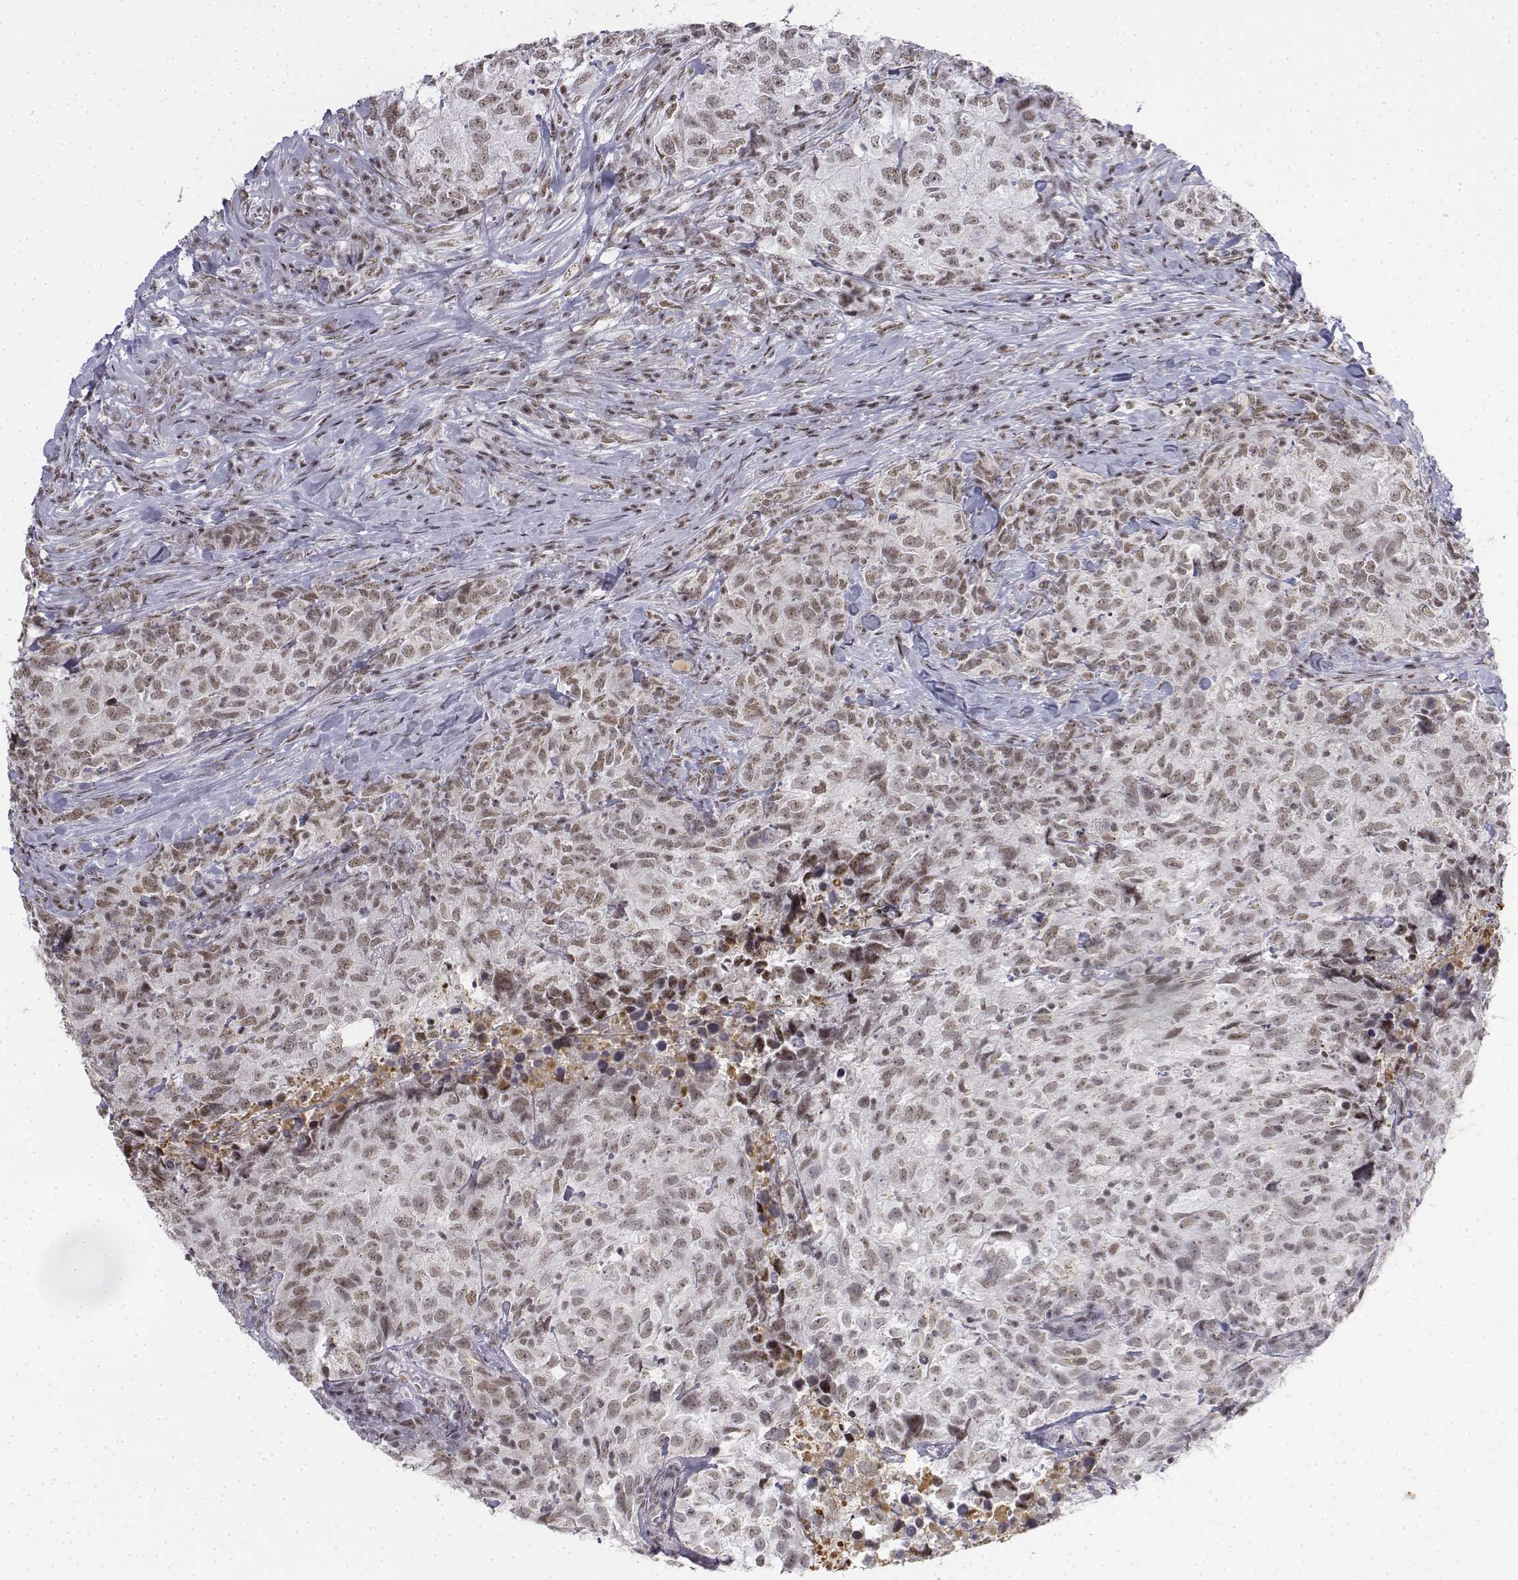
{"staining": {"intensity": "weak", "quantity": ">75%", "location": "nuclear"}, "tissue": "breast cancer", "cell_type": "Tumor cells", "image_type": "cancer", "snomed": [{"axis": "morphology", "description": "Duct carcinoma"}, {"axis": "topography", "description": "Breast"}], "caption": "Human breast cancer stained with a protein marker demonstrates weak staining in tumor cells.", "gene": "SETD1A", "patient": {"sex": "female", "age": 30}}